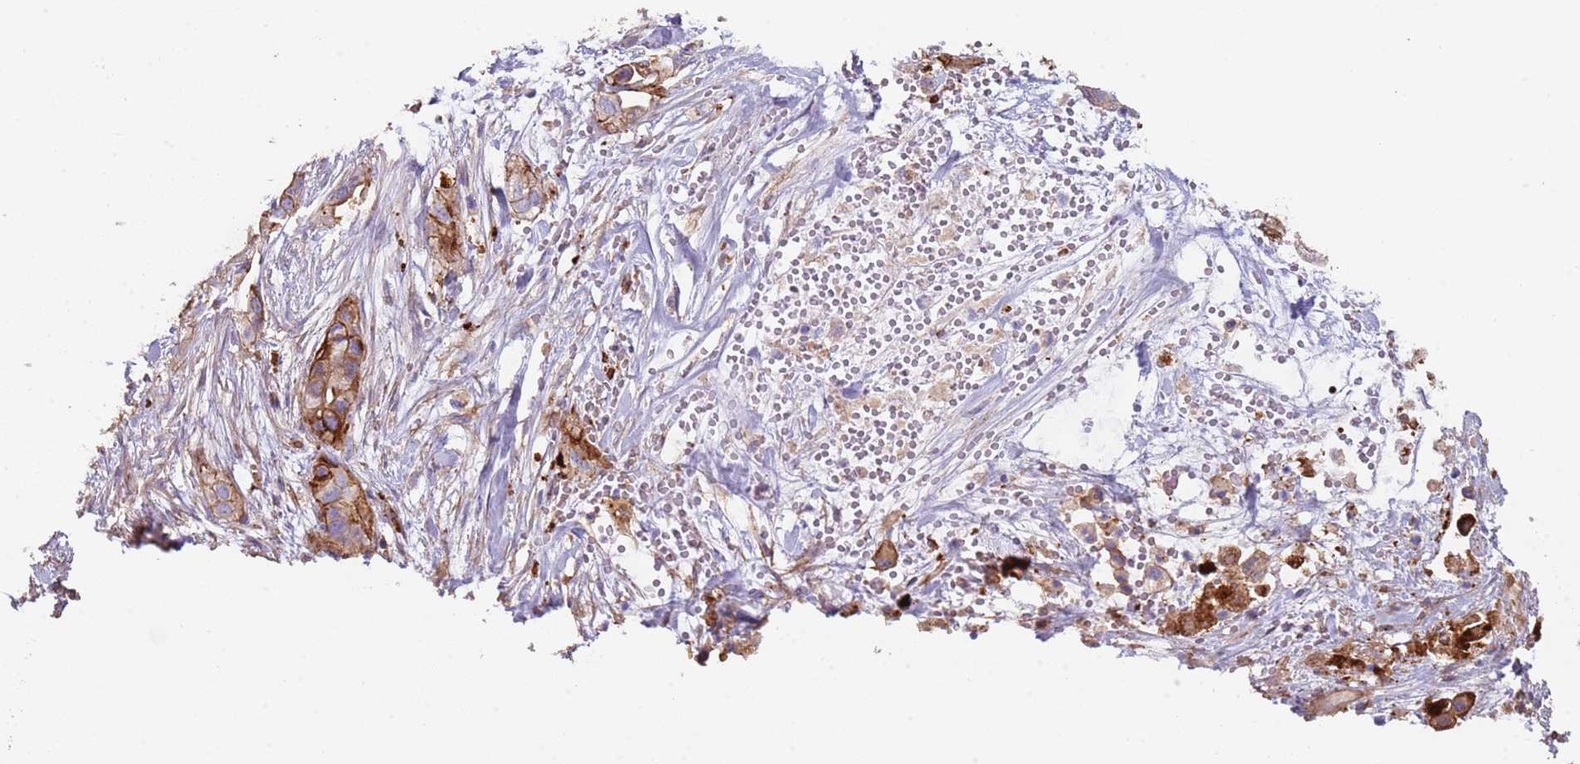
{"staining": {"intensity": "strong", "quantity": "25%-75%", "location": "cytoplasmic/membranous"}, "tissue": "pancreatic cancer", "cell_type": "Tumor cells", "image_type": "cancer", "snomed": [{"axis": "morphology", "description": "Adenocarcinoma, NOS"}, {"axis": "topography", "description": "Pancreas"}], "caption": "DAB immunohistochemical staining of human adenocarcinoma (pancreatic) demonstrates strong cytoplasmic/membranous protein staining in about 25%-75% of tumor cells.", "gene": "NBPF3", "patient": {"sex": "male", "age": 44}}